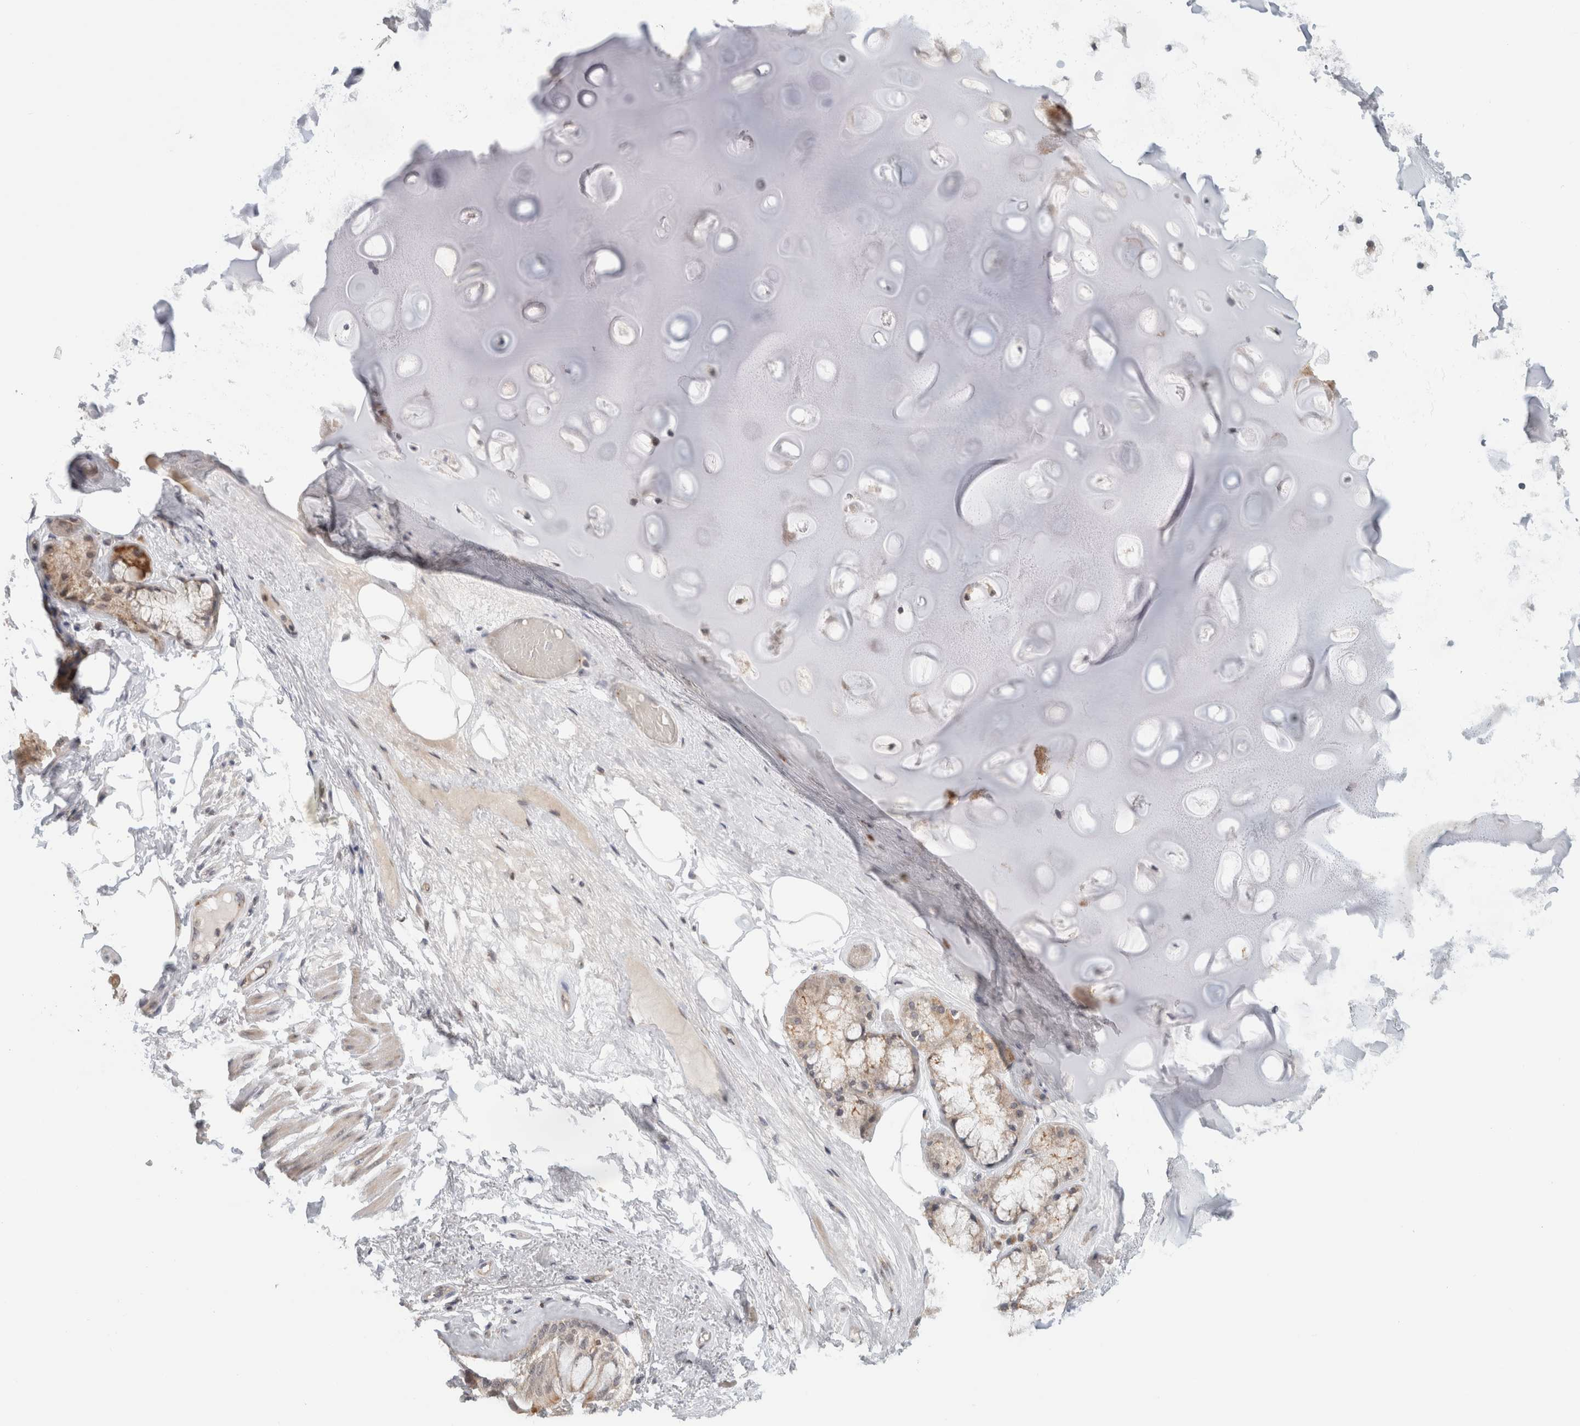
{"staining": {"intensity": "negative", "quantity": "none", "location": "none"}, "tissue": "adipose tissue", "cell_type": "Adipocytes", "image_type": "normal", "snomed": [{"axis": "morphology", "description": "Normal tissue, NOS"}, {"axis": "topography", "description": "Bronchus"}], "caption": "The photomicrograph displays no significant staining in adipocytes of adipose tissue. (DAB immunohistochemistry with hematoxylin counter stain).", "gene": "CMC2", "patient": {"sex": "male", "age": 66}}